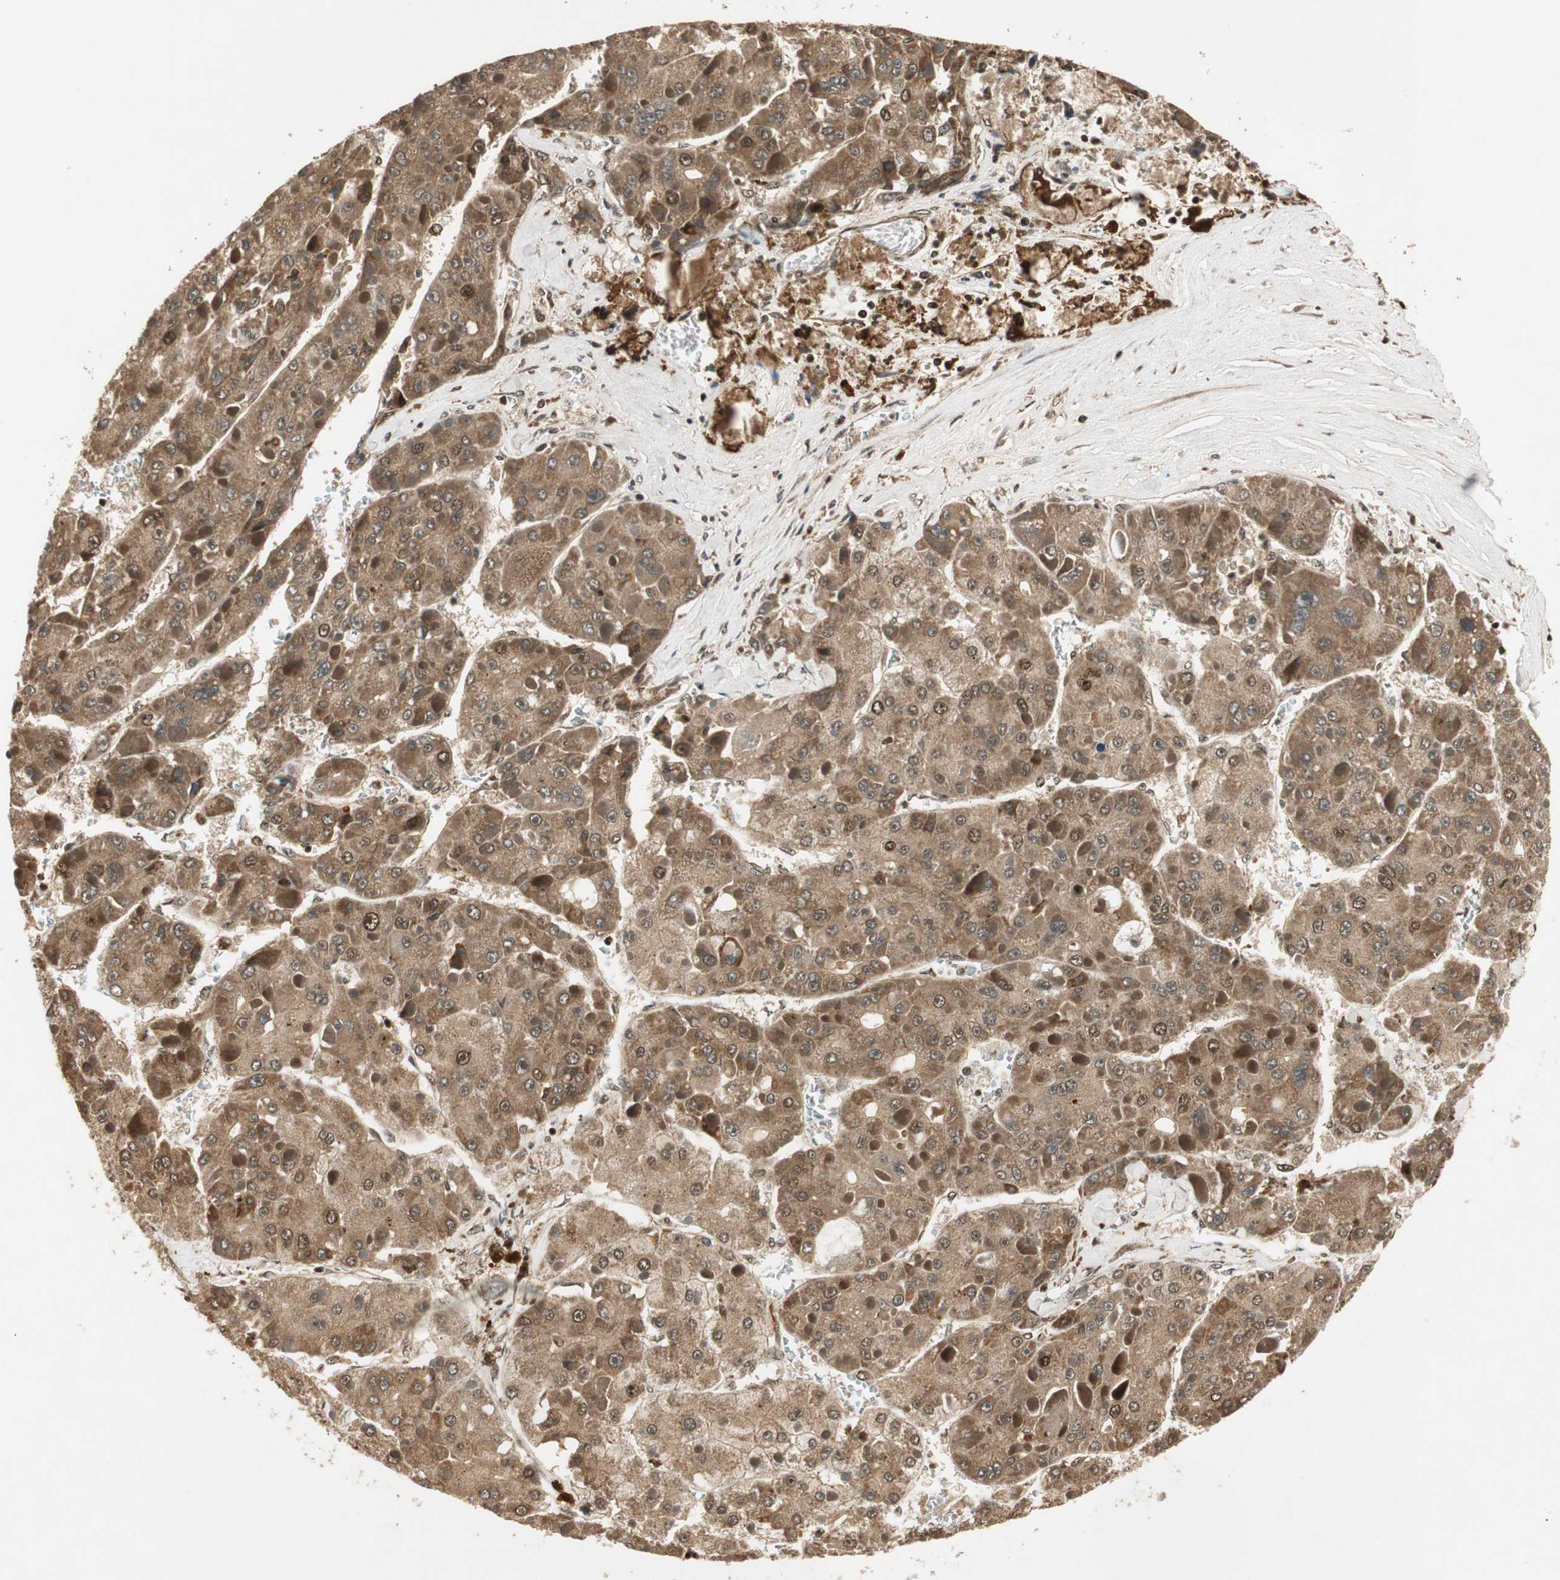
{"staining": {"intensity": "moderate", "quantity": ">75%", "location": "cytoplasmic/membranous,nuclear"}, "tissue": "liver cancer", "cell_type": "Tumor cells", "image_type": "cancer", "snomed": [{"axis": "morphology", "description": "Carcinoma, Hepatocellular, NOS"}, {"axis": "topography", "description": "Liver"}], "caption": "Protein expression analysis of human liver cancer (hepatocellular carcinoma) reveals moderate cytoplasmic/membranous and nuclear positivity in about >75% of tumor cells.", "gene": "RPA3", "patient": {"sex": "female", "age": 73}}